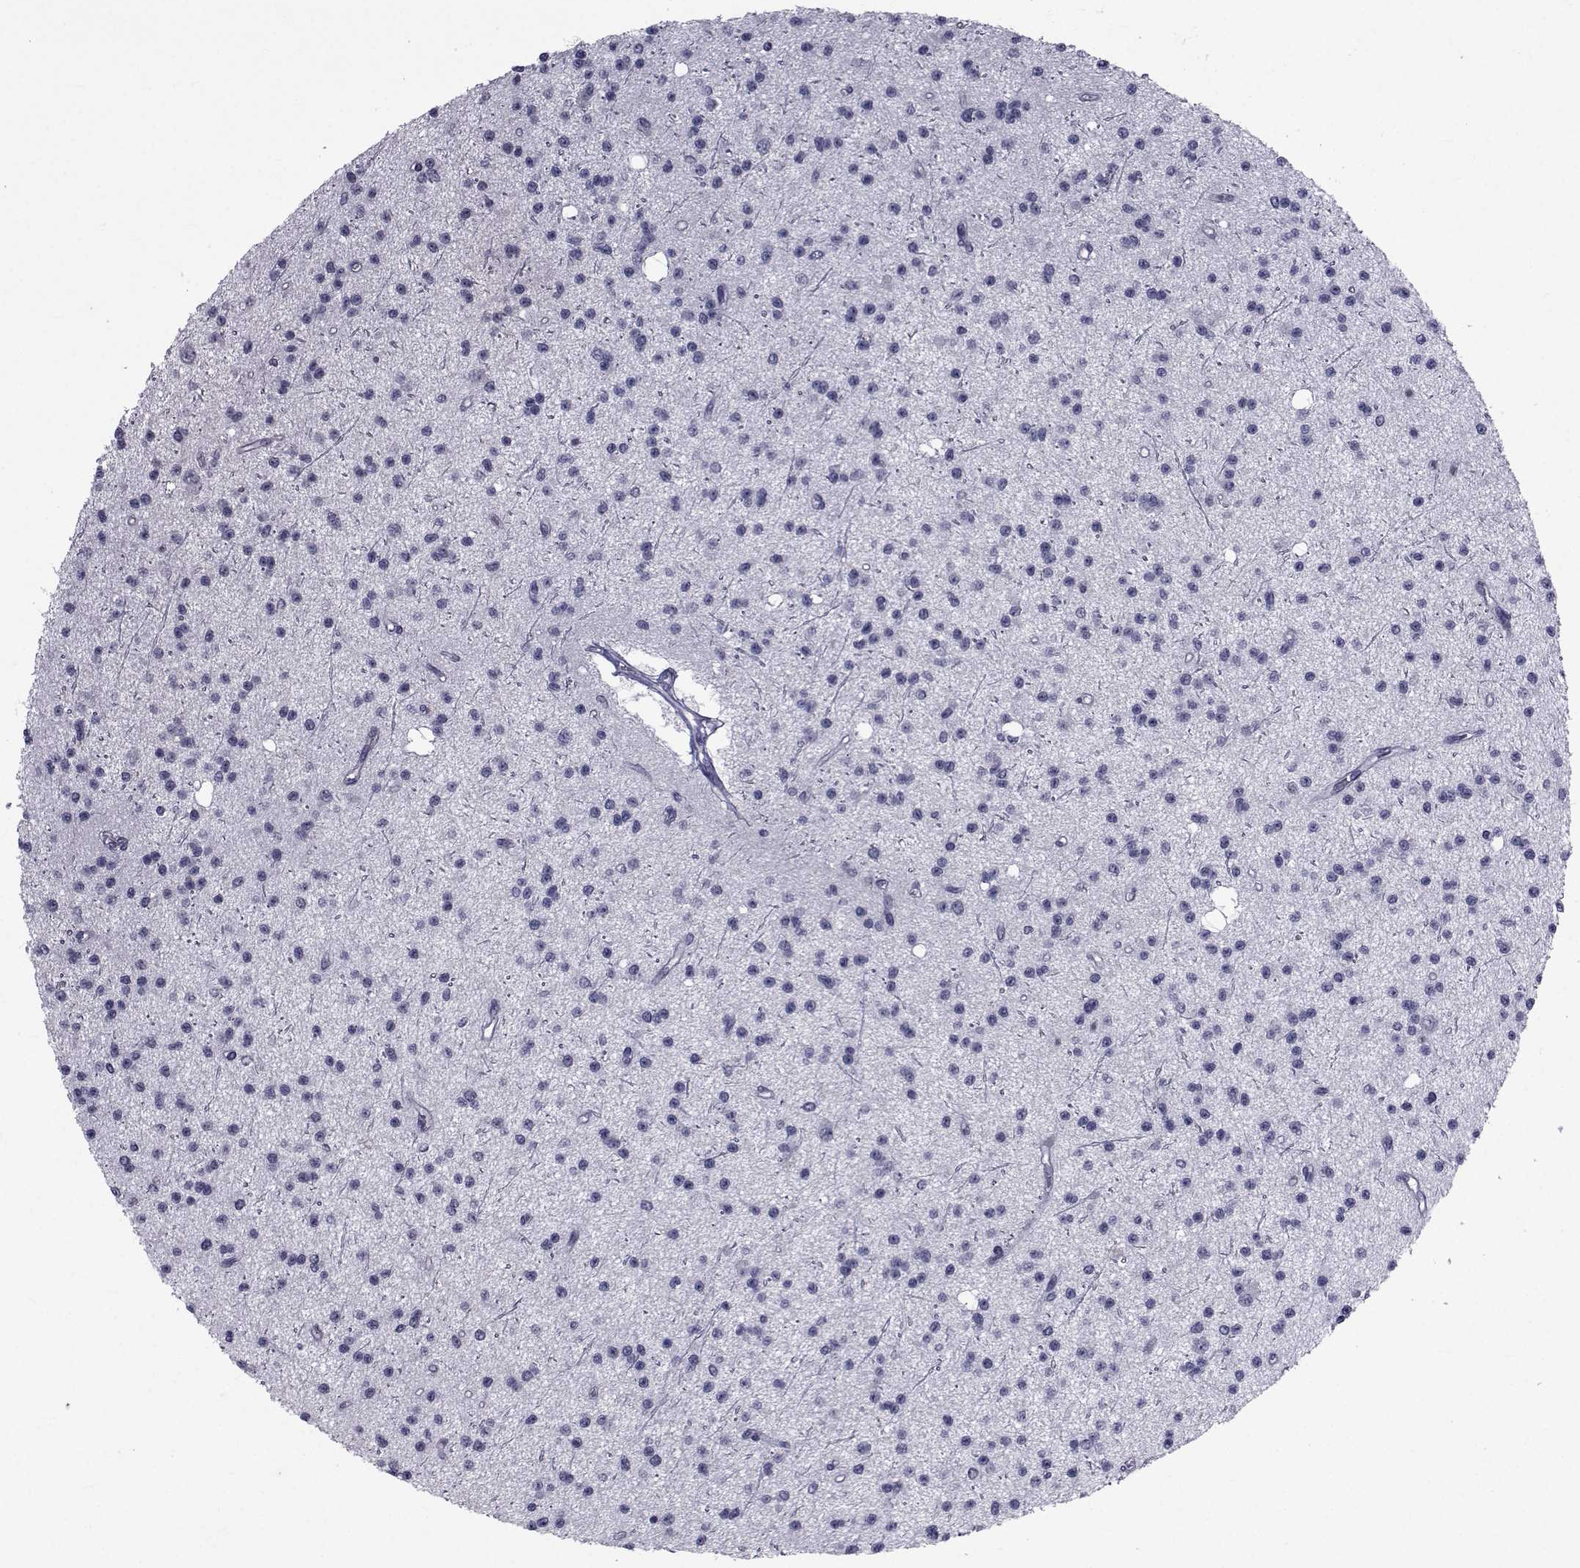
{"staining": {"intensity": "negative", "quantity": "none", "location": "none"}, "tissue": "glioma", "cell_type": "Tumor cells", "image_type": "cancer", "snomed": [{"axis": "morphology", "description": "Glioma, malignant, Low grade"}, {"axis": "topography", "description": "Brain"}], "caption": "Tumor cells show no significant staining in glioma.", "gene": "PAX2", "patient": {"sex": "male", "age": 27}}